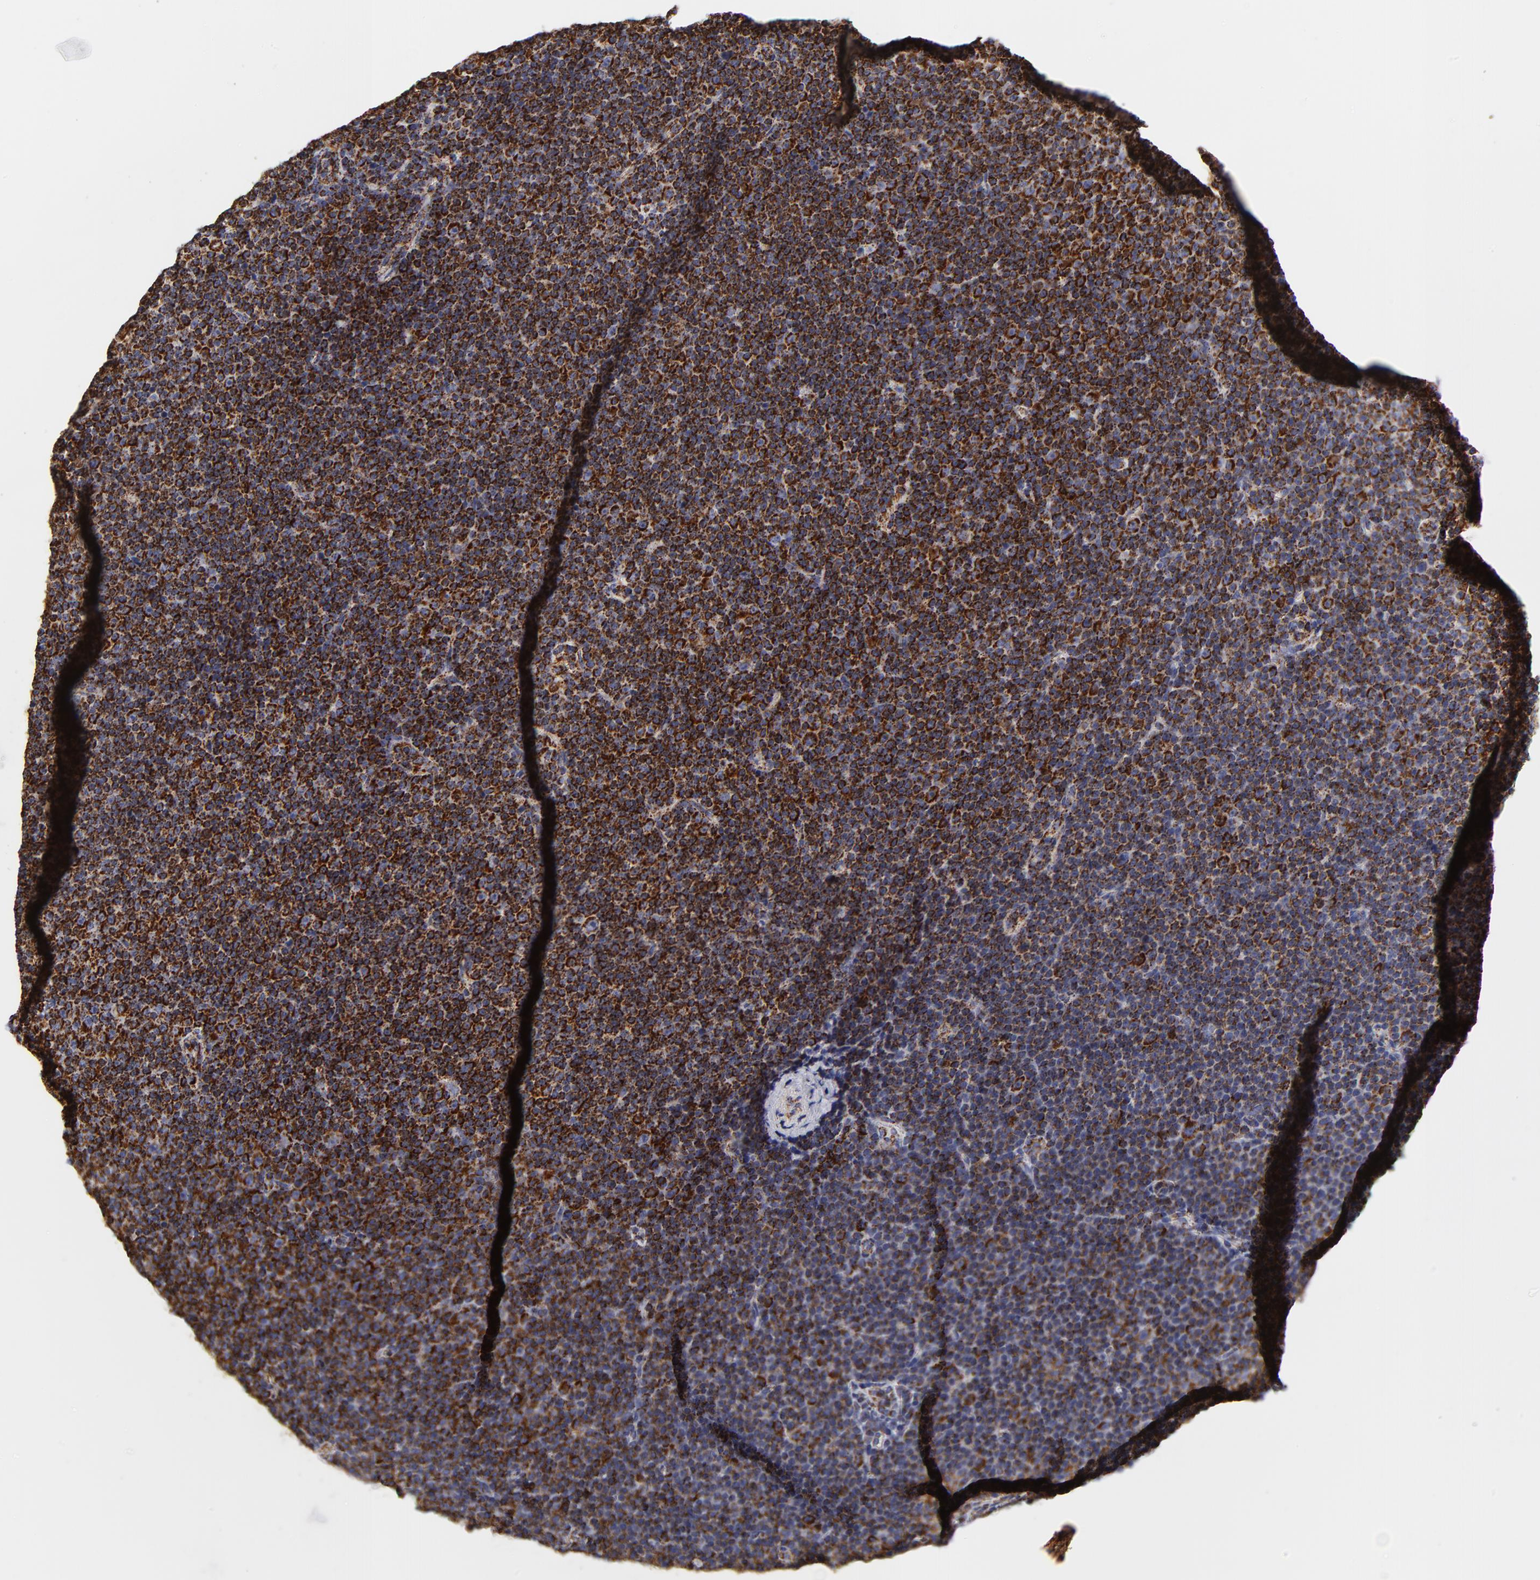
{"staining": {"intensity": "strong", "quantity": ">75%", "location": "cytoplasmic/membranous"}, "tissue": "lymphoma", "cell_type": "Tumor cells", "image_type": "cancer", "snomed": [{"axis": "morphology", "description": "Malignant lymphoma, non-Hodgkin's type, Low grade"}, {"axis": "topography", "description": "Lymph node"}], "caption": "Protein analysis of malignant lymphoma, non-Hodgkin's type (low-grade) tissue displays strong cytoplasmic/membranous expression in approximately >75% of tumor cells.", "gene": "ECHS1", "patient": {"sex": "female", "age": 67}}